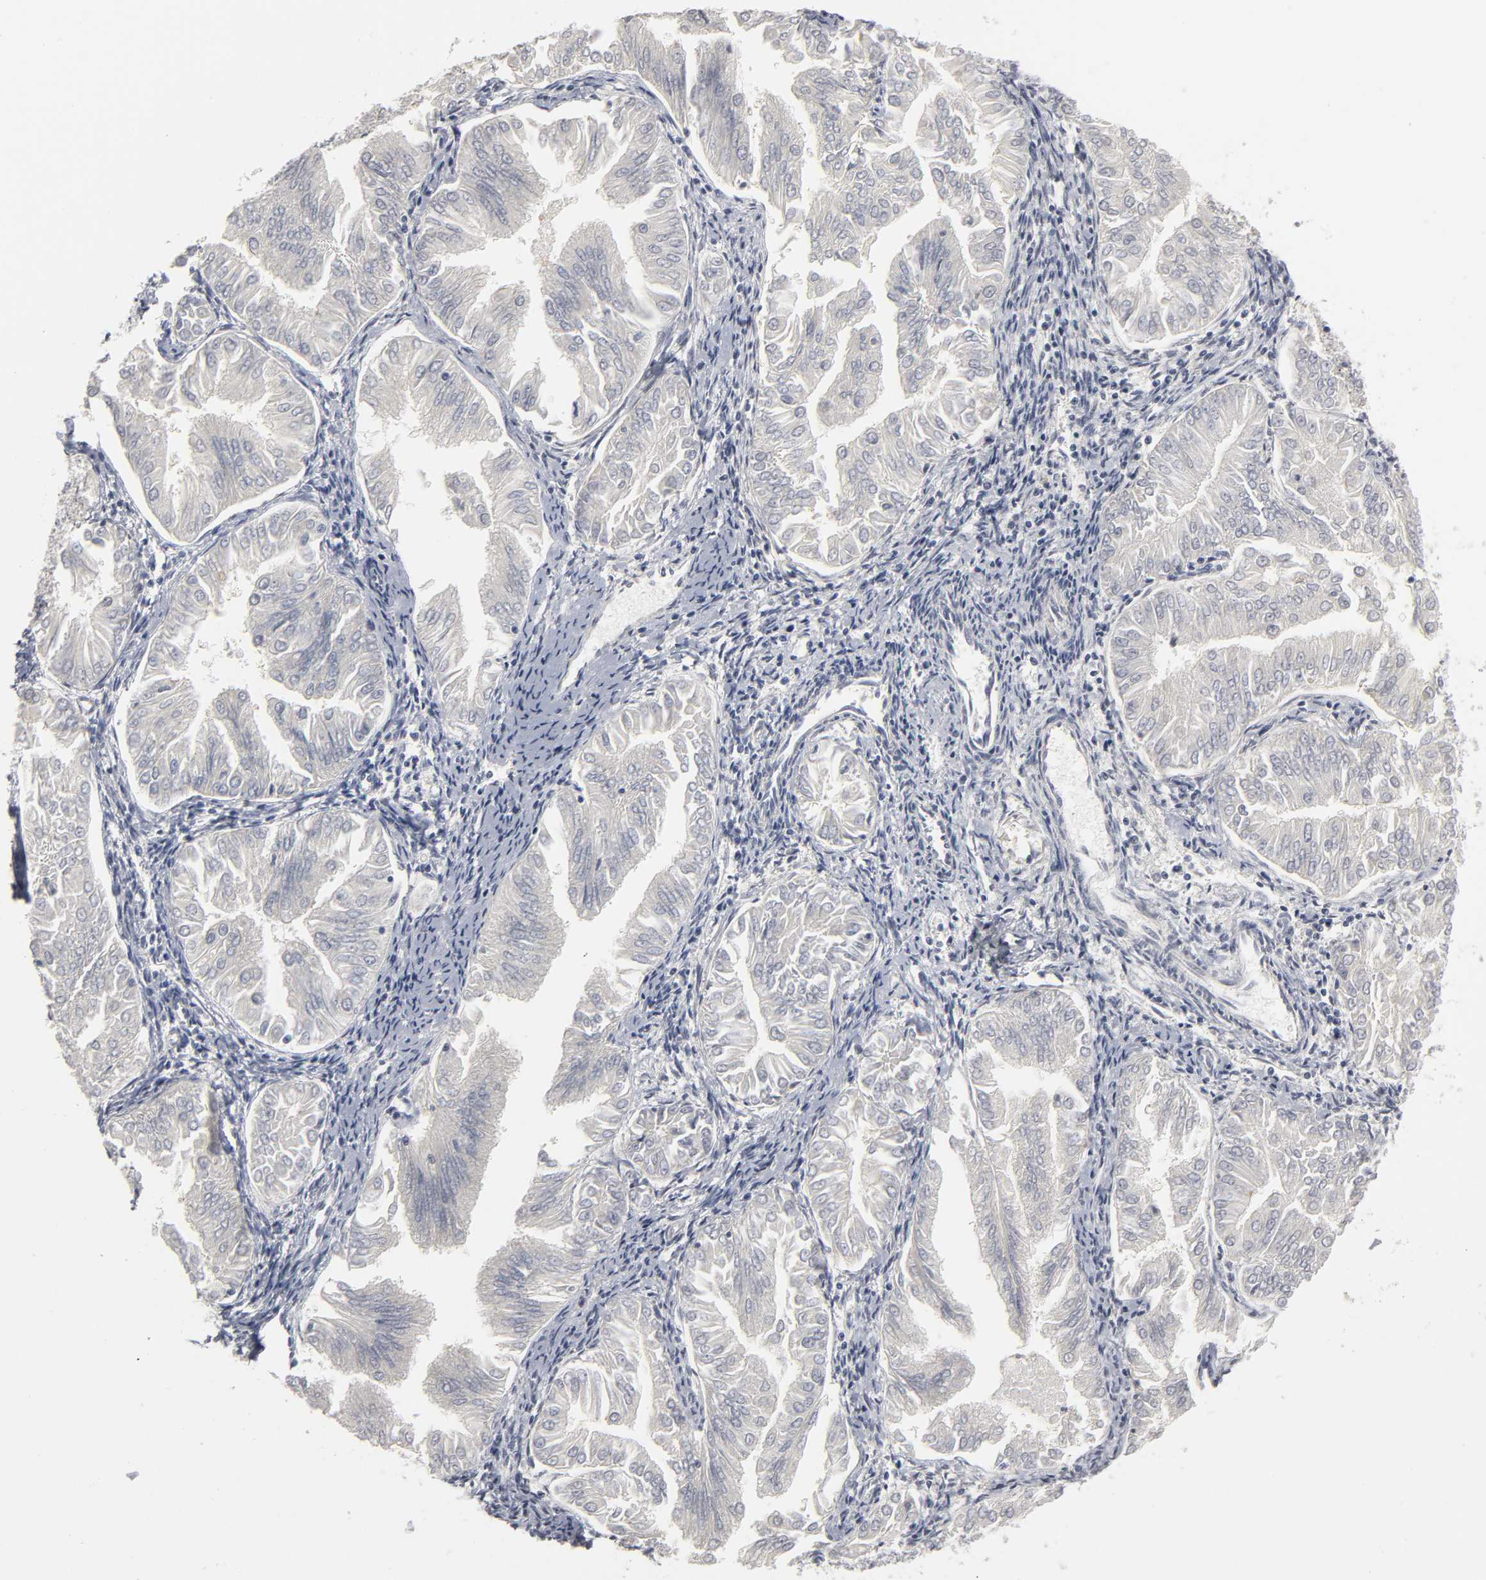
{"staining": {"intensity": "negative", "quantity": "none", "location": "none"}, "tissue": "endometrial cancer", "cell_type": "Tumor cells", "image_type": "cancer", "snomed": [{"axis": "morphology", "description": "Adenocarcinoma, NOS"}, {"axis": "topography", "description": "Endometrium"}], "caption": "Tumor cells show no significant staining in endometrial cancer (adenocarcinoma).", "gene": "PDLIM3", "patient": {"sex": "female", "age": 53}}